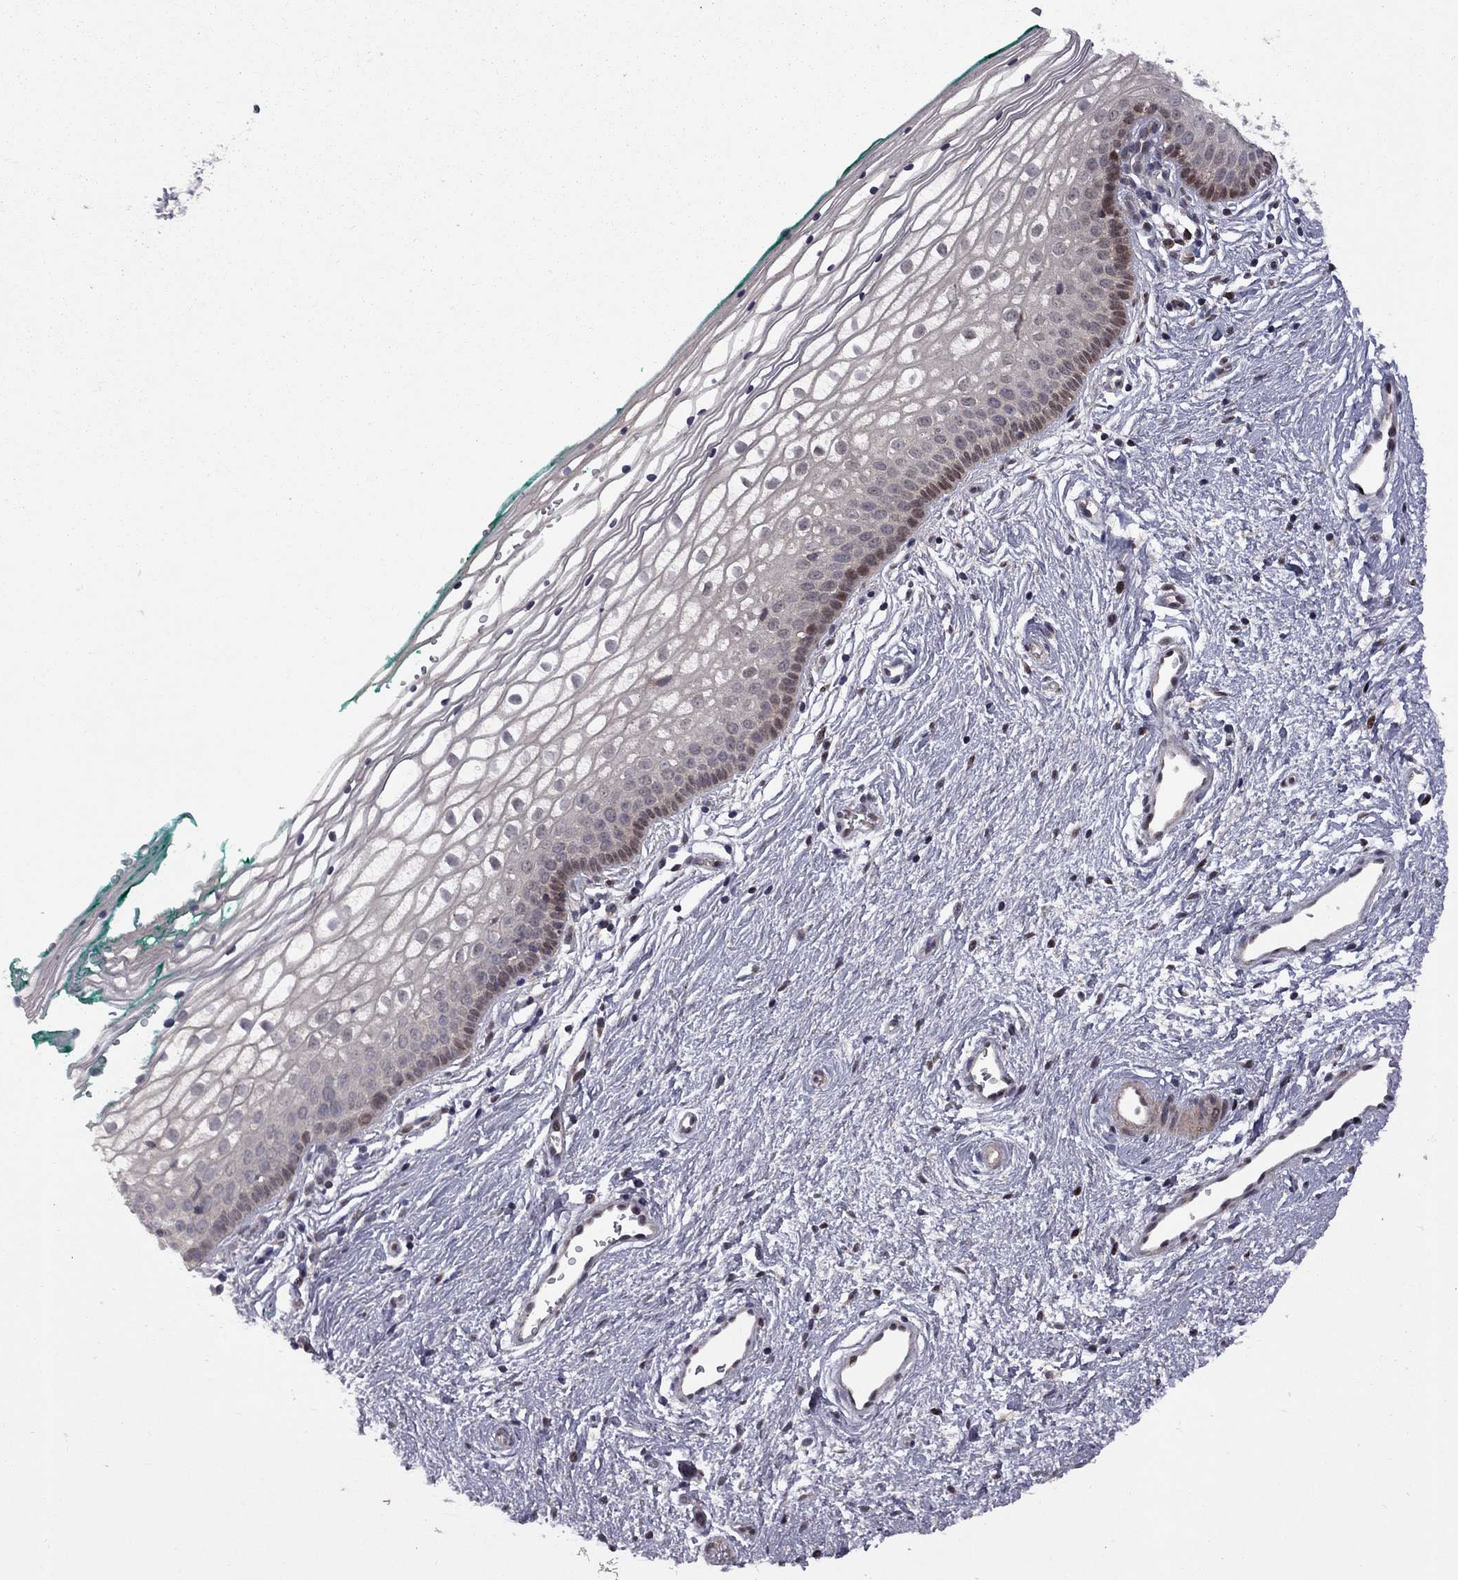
{"staining": {"intensity": "strong", "quantity": "<25%", "location": "nuclear"}, "tissue": "vagina", "cell_type": "Squamous epithelial cells", "image_type": "normal", "snomed": [{"axis": "morphology", "description": "Normal tissue, NOS"}, {"axis": "topography", "description": "Vagina"}], "caption": "Immunohistochemical staining of unremarkable human vagina reveals strong nuclear protein staining in about <25% of squamous epithelial cells.", "gene": "IPP", "patient": {"sex": "female", "age": 36}}